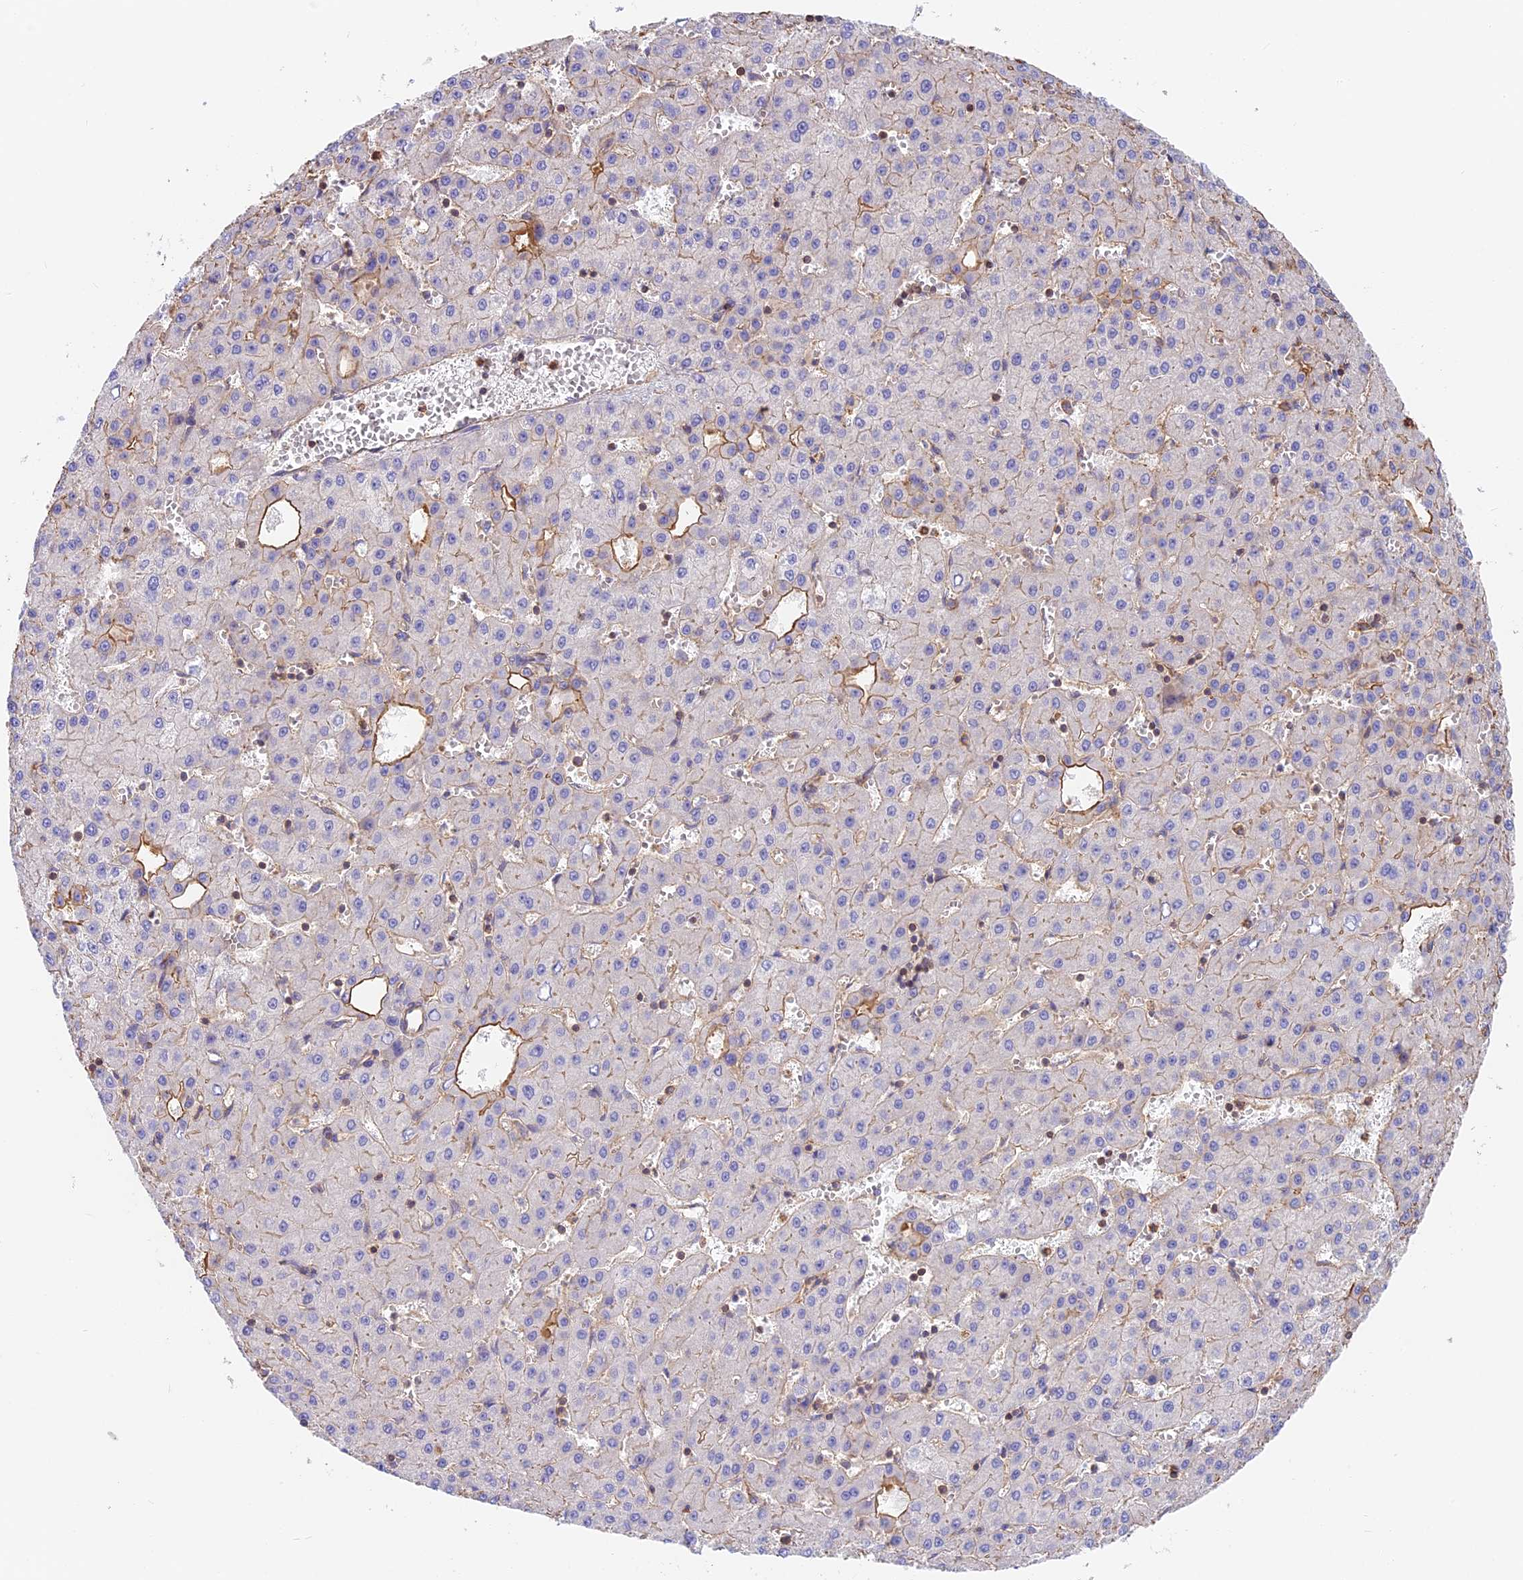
{"staining": {"intensity": "negative", "quantity": "none", "location": "none"}, "tissue": "liver cancer", "cell_type": "Tumor cells", "image_type": "cancer", "snomed": [{"axis": "morphology", "description": "Carcinoma, Hepatocellular, NOS"}, {"axis": "topography", "description": "Liver"}], "caption": "Image shows no significant protein positivity in tumor cells of liver cancer (hepatocellular carcinoma). (Brightfield microscopy of DAB immunohistochemistry at high magnification).", "gene": "VPS18", "patient": {"sex": "male", "age": 47}}